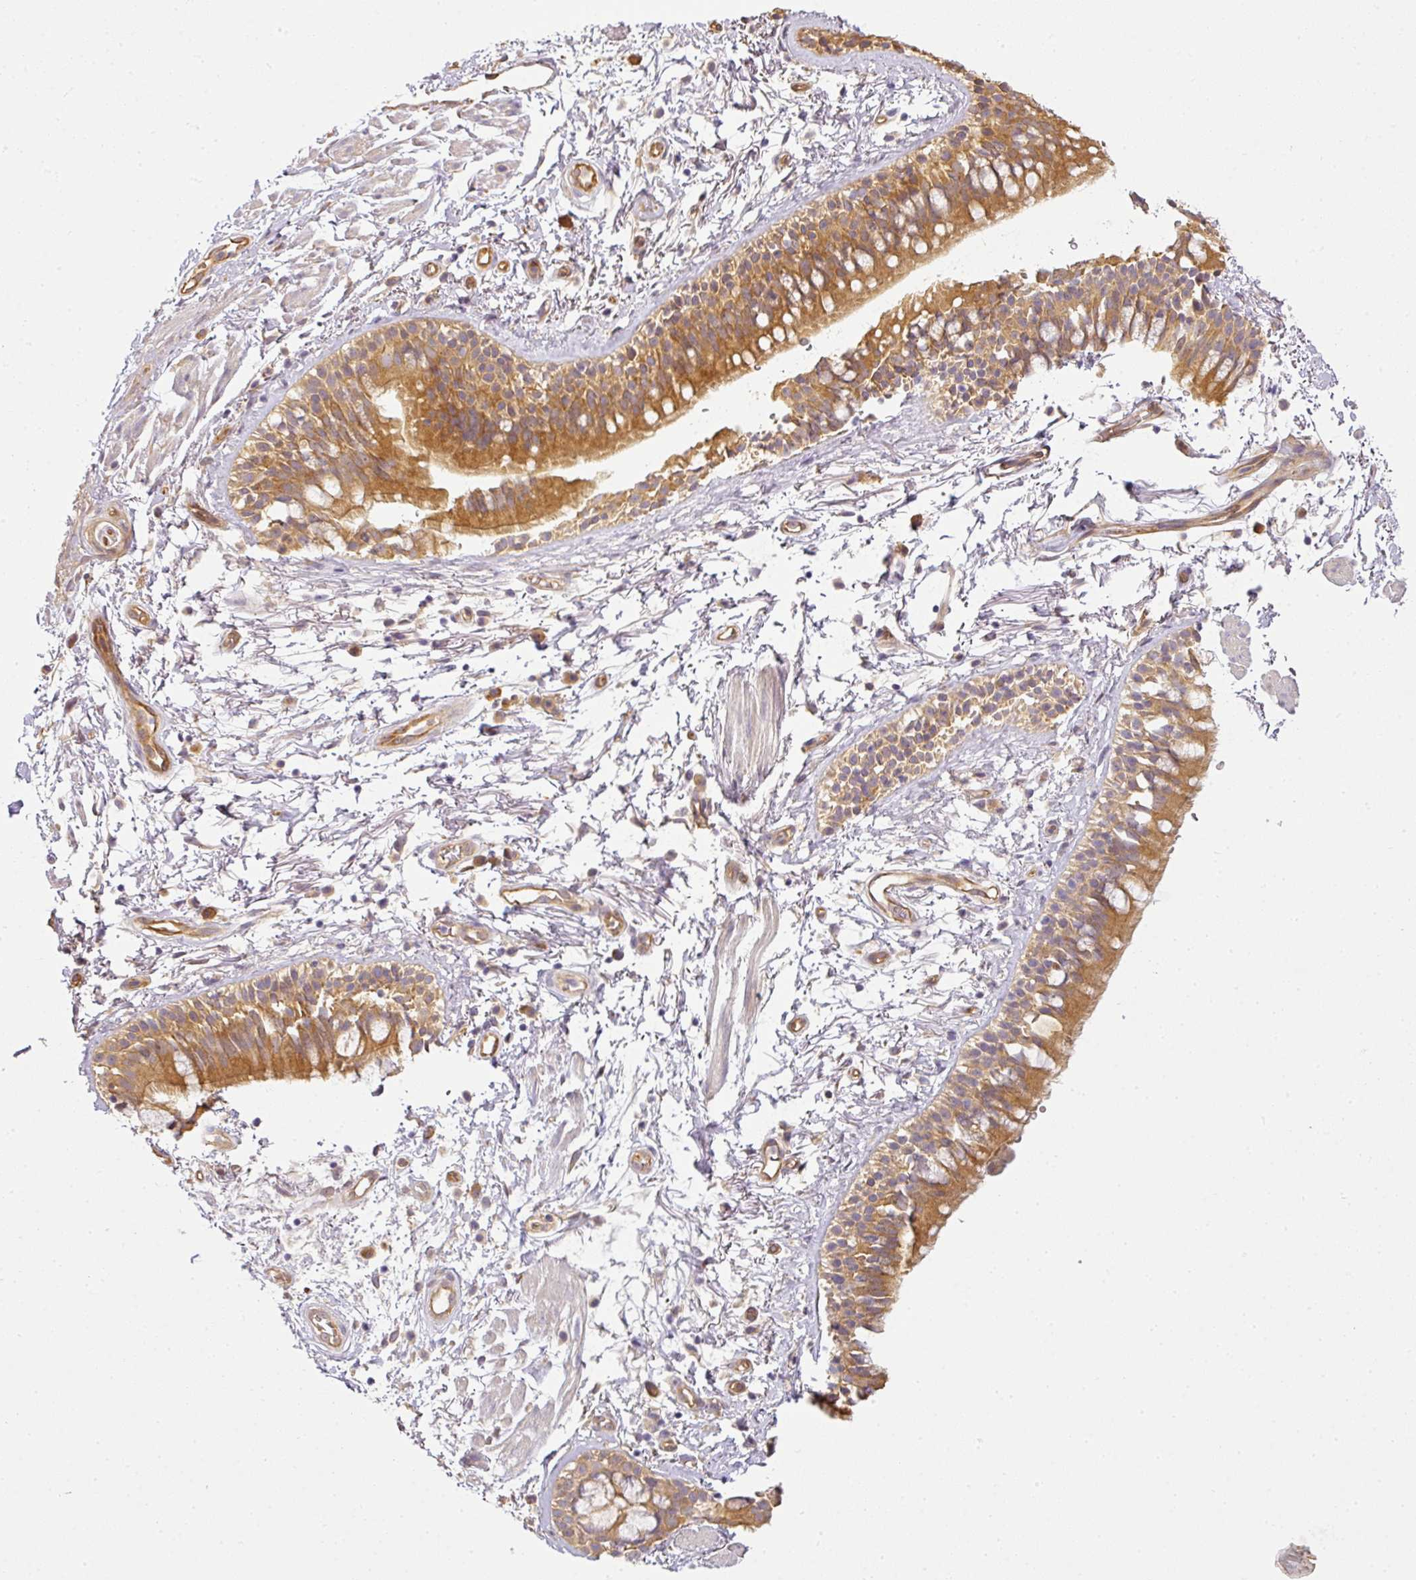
{"staining": {"intensity": "moderate", "quantity": ">75%", "location": "cytoplasmic/membranous"}, "tissue": "bronchus", "cell_type": "Respiratory epithelial cells", "image_type": "normal", "snomed": [{"axis": "morphology", "description": "Normal tissue, NOS"}, {"axis": "morphology", "description": "Squamous cell carcinoma, NOS"}, {"axis": "topography", "description": "Bronchus"}, {"axis": "topography", "description": "Lung"}], "caption": "IHC (DAB (3,3'-diaminobenzidine)) staining of normal human bronchus displays moderate cytoplasmic/membranous protein staining in approximately >75% of respiratory epithelial cells. Using DAB (brown) and hematoxylin (blue) stains, captured at high magnification using brightfield microscopy.", "gene": "ANKRD18A", "patient": {"sex": "female", "age": 70}}